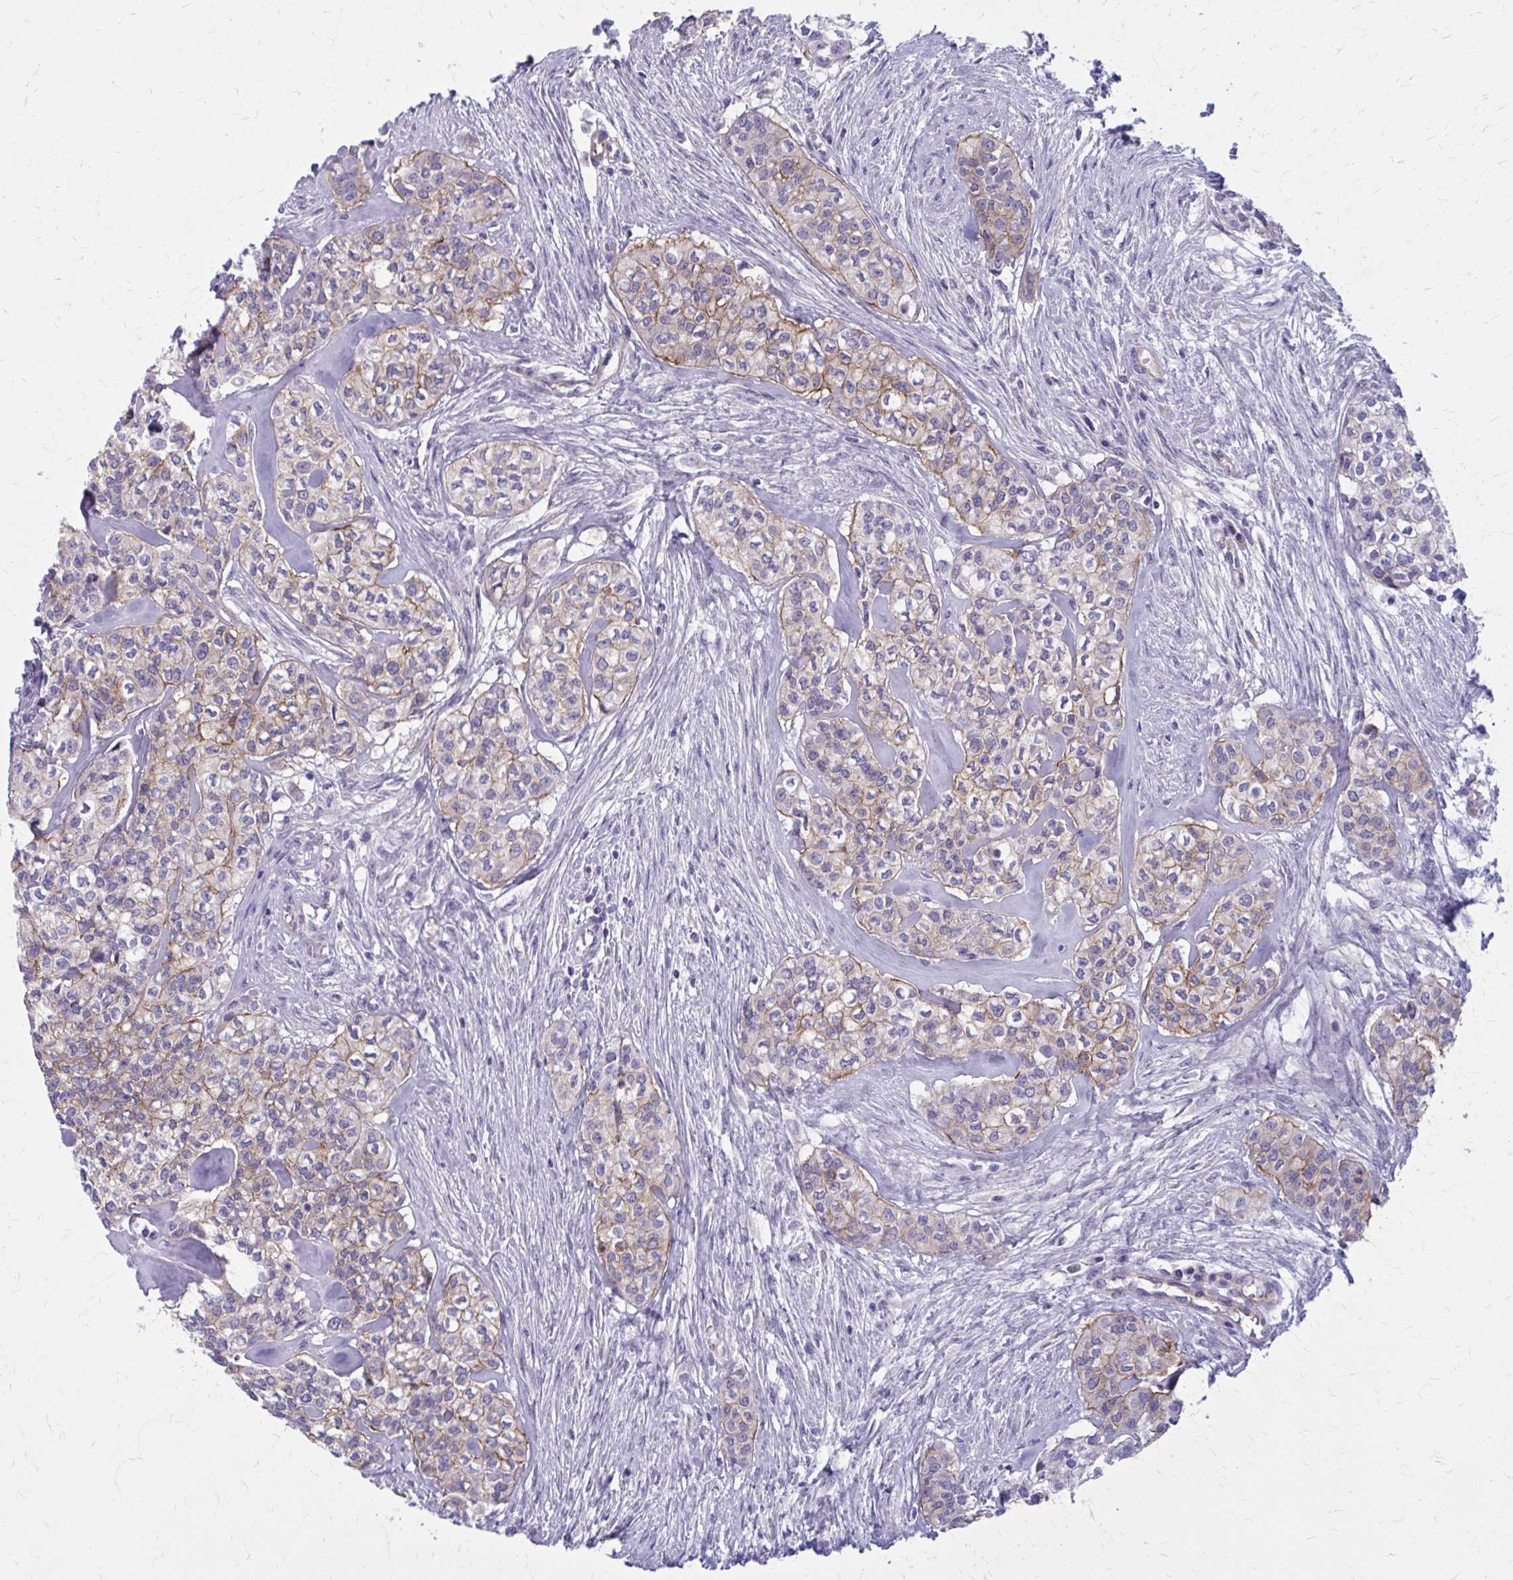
{"staining": {"intensity": "weak", "quantity": "<25%", "location": "cytoplasmic/membranous"}, "tissue": "head and neck cancer", "cell_type": "Tumor cells", "image_type": "cancer", "snomed": [{"axis": "morphology", "description": "Adenocarcinoma, NOS"}, {"axis": "topography", "description": "Head-Neck"}], "caption": "Adenocarcinoma (head and neck) was stained to show a protein in brown. There is no significant staining in tumor cells. Nuclei are stained in blue.", "gene": "ZDHHC7", "patient": {"sex": "male", "age": 81}}